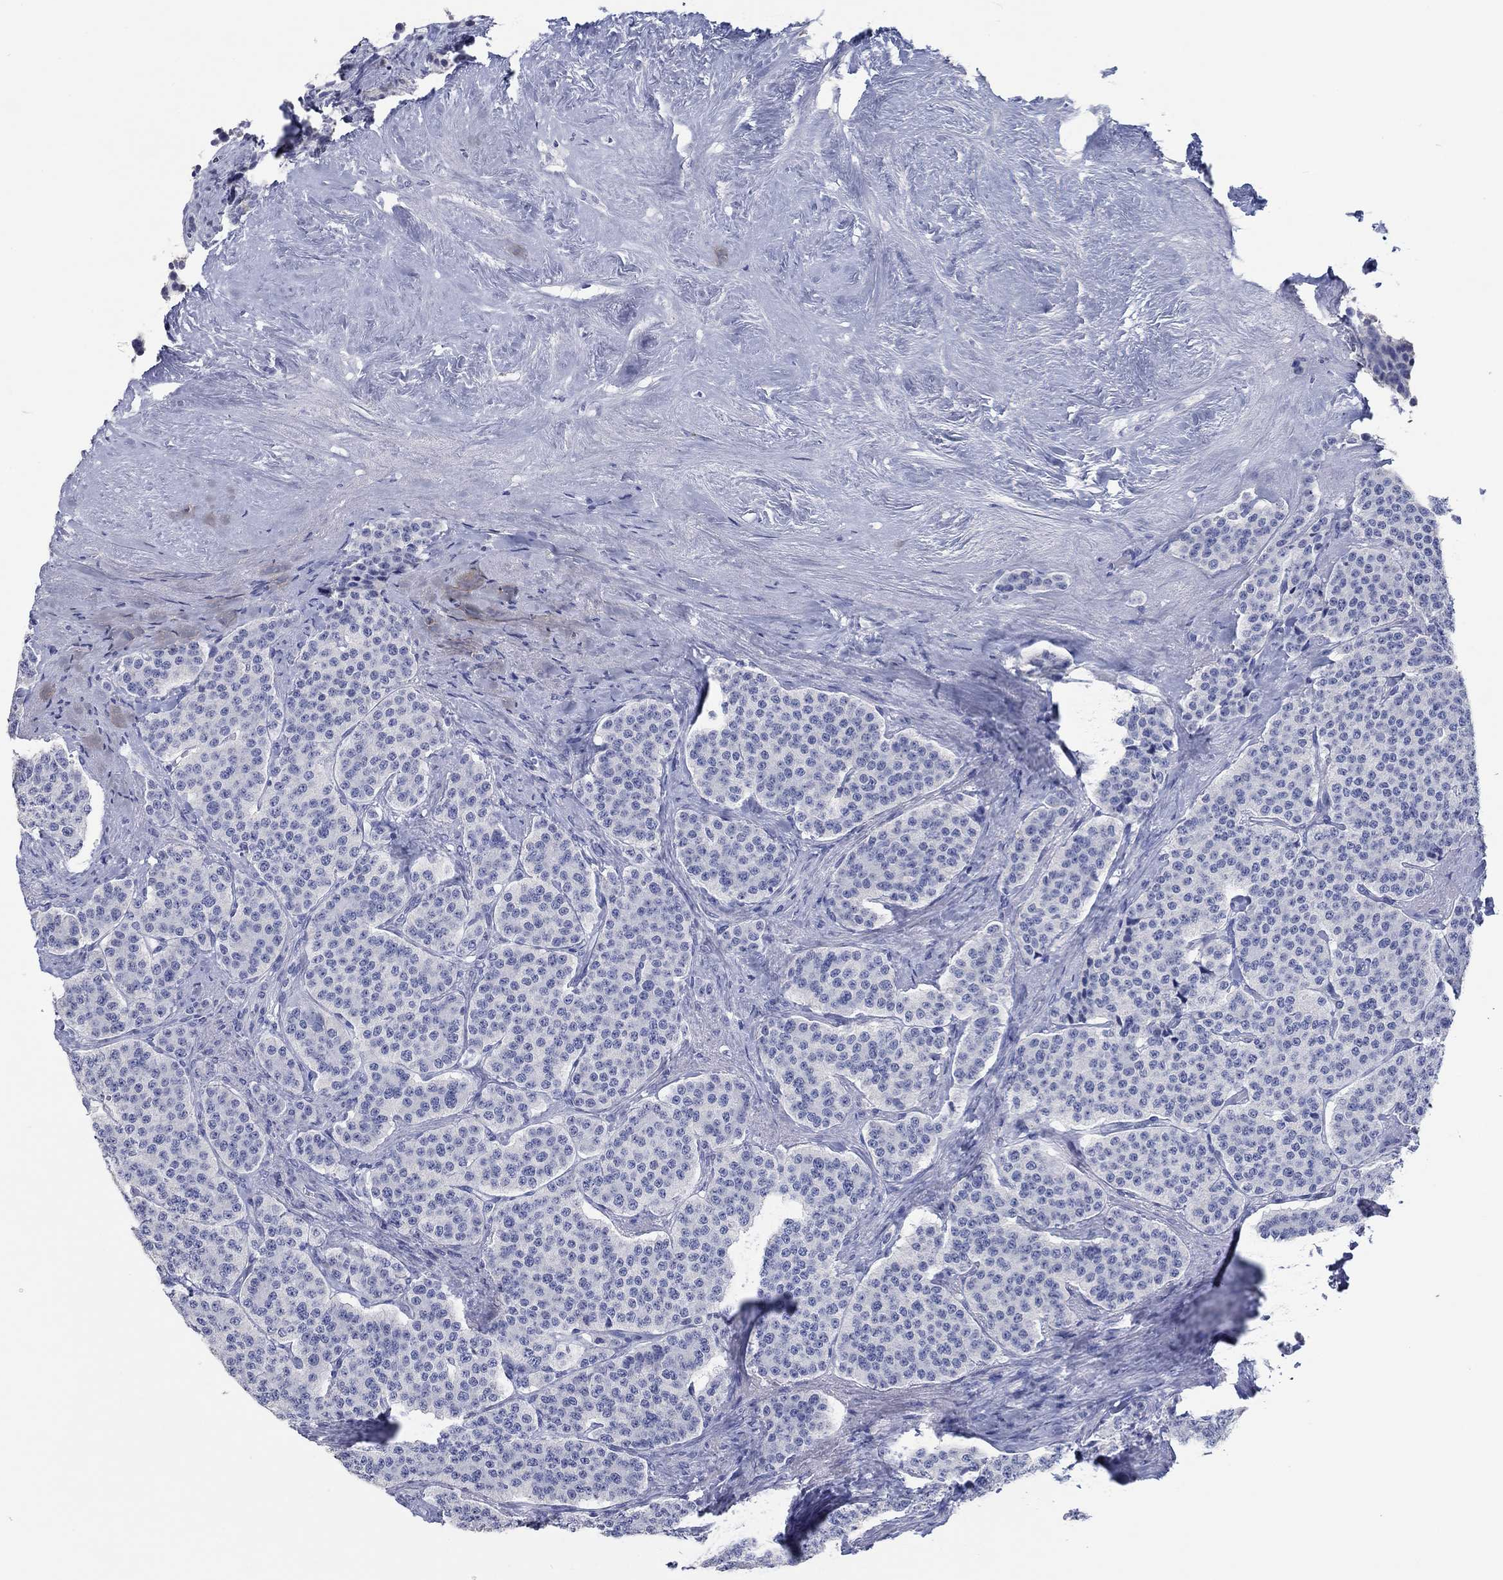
{"staining": {"intensity": "negative", "quantity": "none", "location": "none"}, "tissue": "carcinoid", "cell_type": "Tumor cells", "image_type": "cancer", "snomed": [{"axis": "morphology", "description": "Carcinoid, malignant, NOS"}, {"axis": "topography", "description": "Small intestine"}], "caption": "A high-resolution image shows IHC staining of carcinoid, which shows no significant staining in tumor cells.", "gene": "POU5F1", "patient": {"sex": "female", "age": 58}}